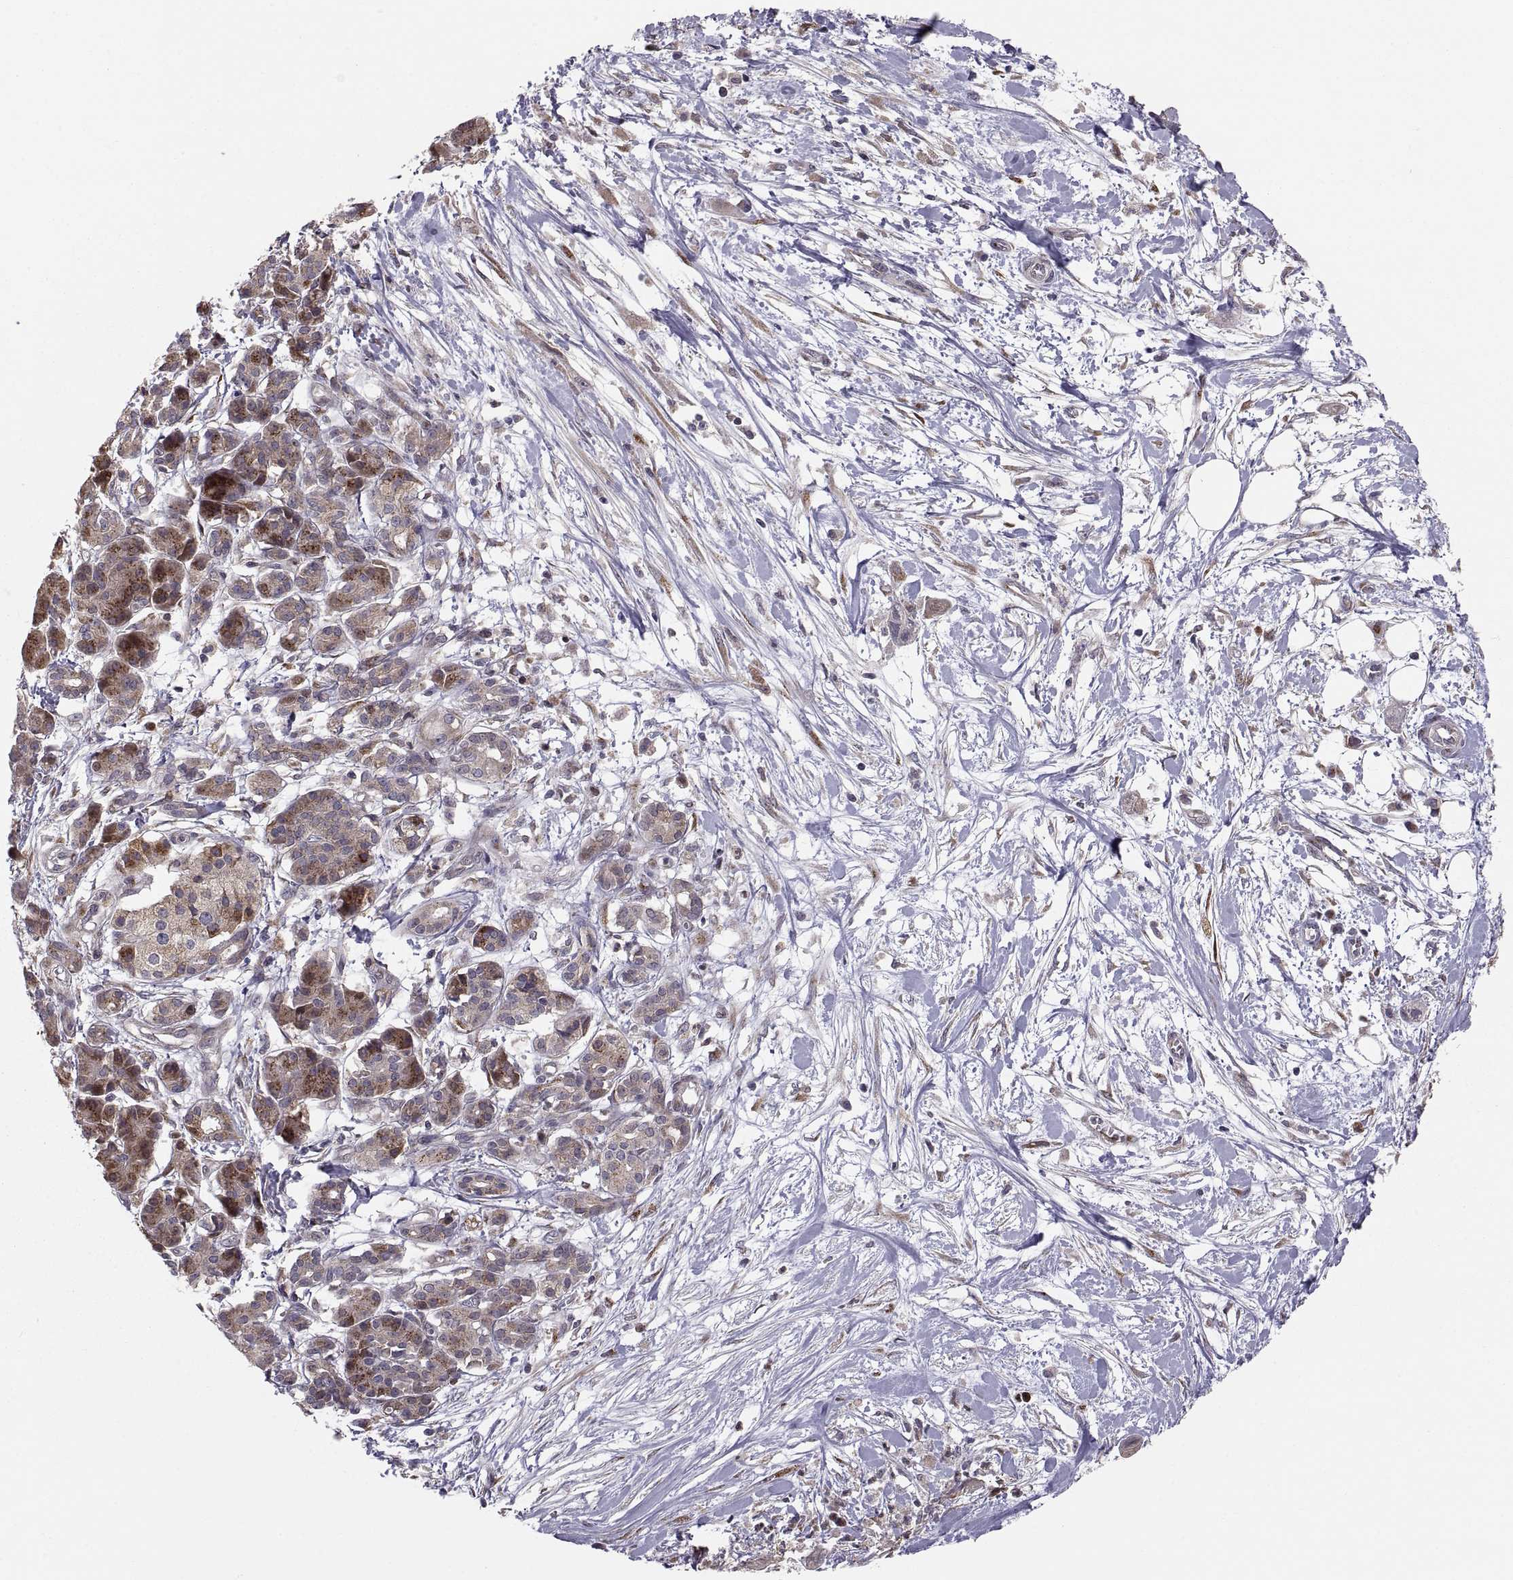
{"staining": {"intensity": "moderate", "quantity": "25%-75%", "location": "cytoplasmic/membranous"}, "tissue": "pancreatic cancer", "cell_type": "Tumor cells", "image_type": "cancer", "snomed": [{"axis": "morphology", "description": "Normal tissue, NOS"}, {"axis": "morphology", "description": "Adenocarcinoma, NOS"}, {"axis": "topography", "description": "Lymph node"}, {"axis": "topography", "description": "Pancreas"}], "caption": "Pancreatic cancer (adenocarcinoma) stained for a protein reveals moderate cytoplasmic/membranous positivity in tumor cells.", "gene": "TESC", "patient": {"sex": "female", "age": 58}}